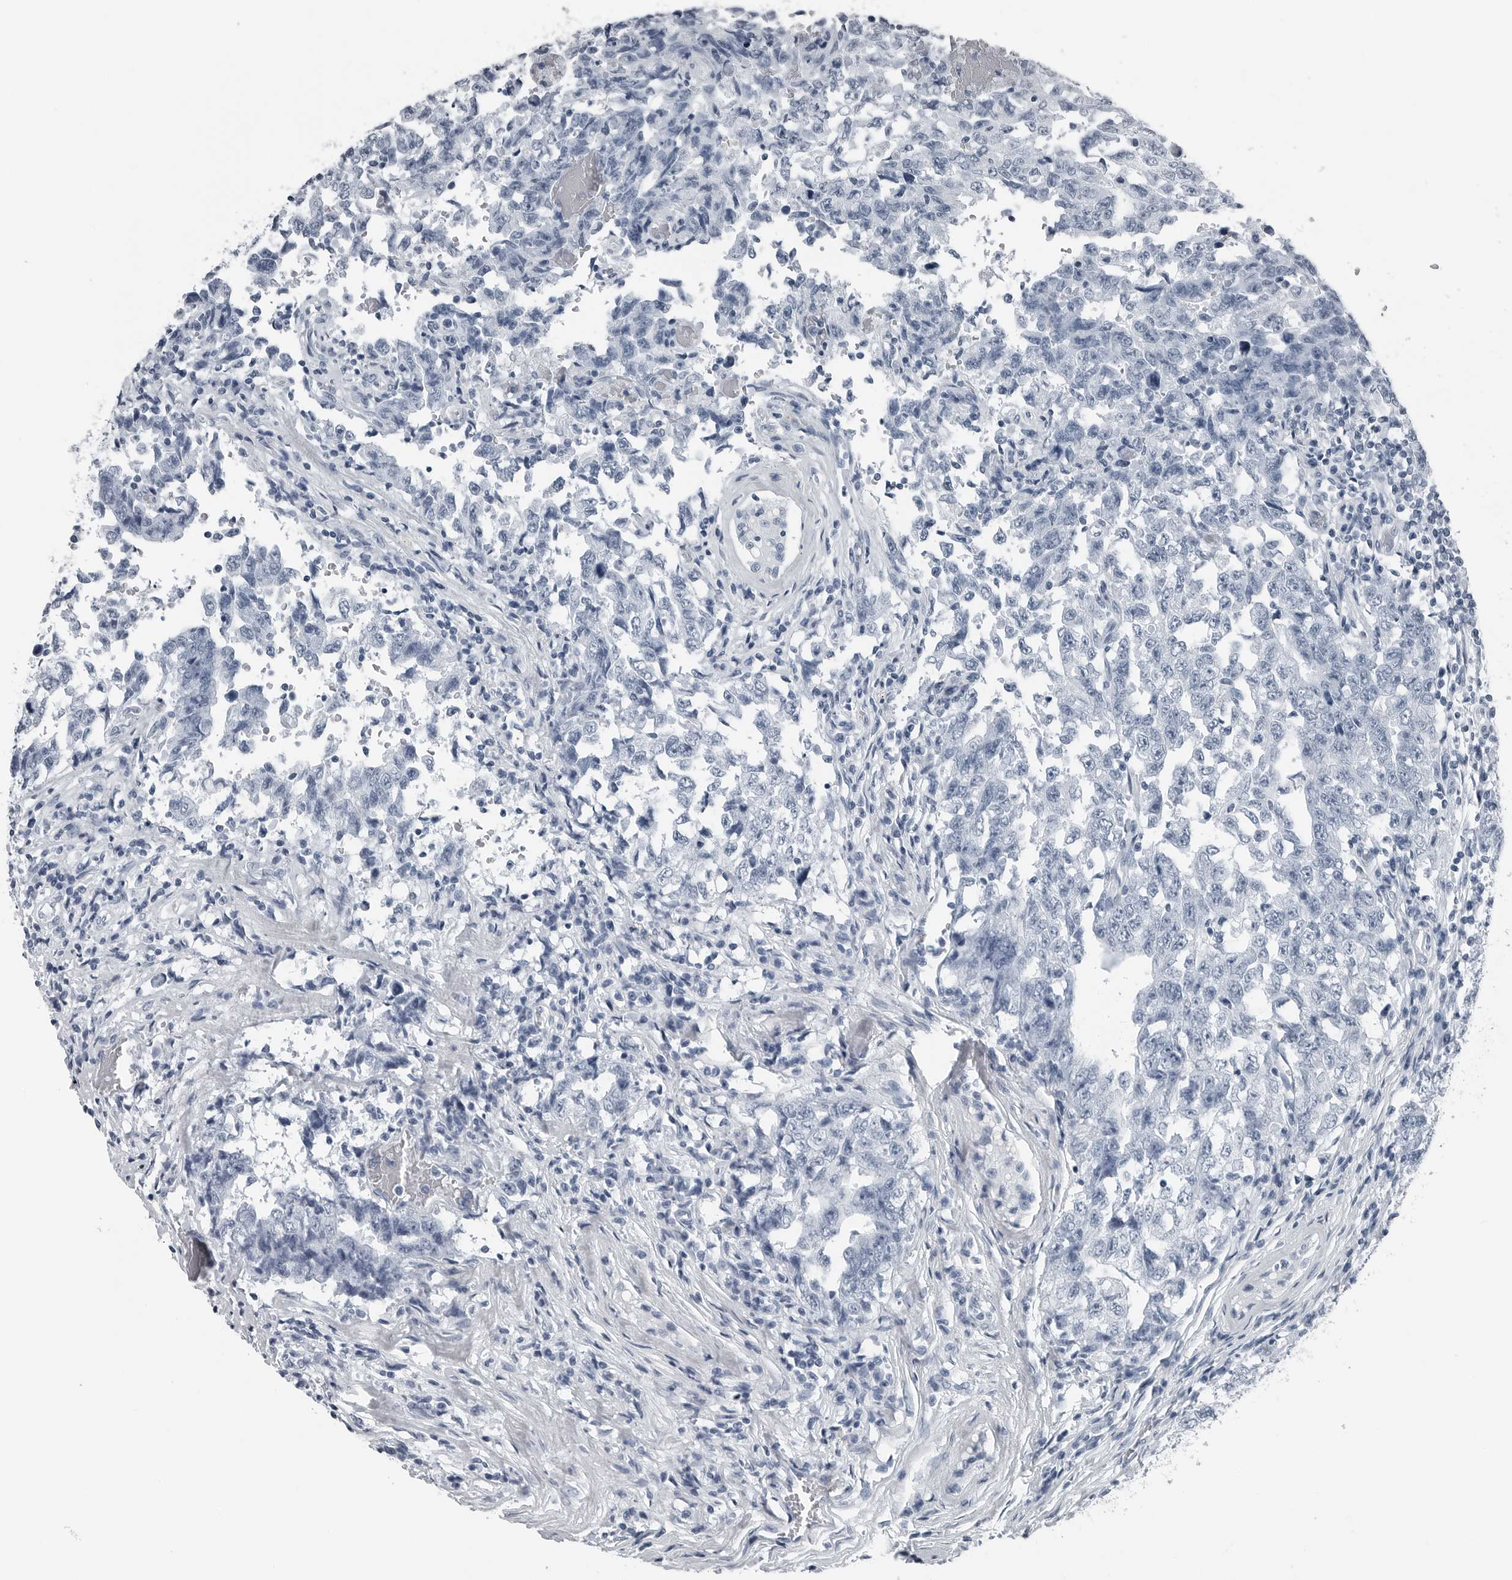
{"staining": {"intensity": "negative", "quantity": "none", "location": "none"}, "tissue": "testis cancer", "cell_type": "Tumor cells", "image_type": "cancer", "snomed": [{"axis": "morphology", "description": "Carcinoma, Embryonal, NOS"}, {"axis": "topography", "description": "Testis"}], "caption": "IHC of human testis embryonal carcinoma exhibits no staining in tumor cells.", "gene": "SPINK1", "patient": {"sex": "male", "age": 26}}